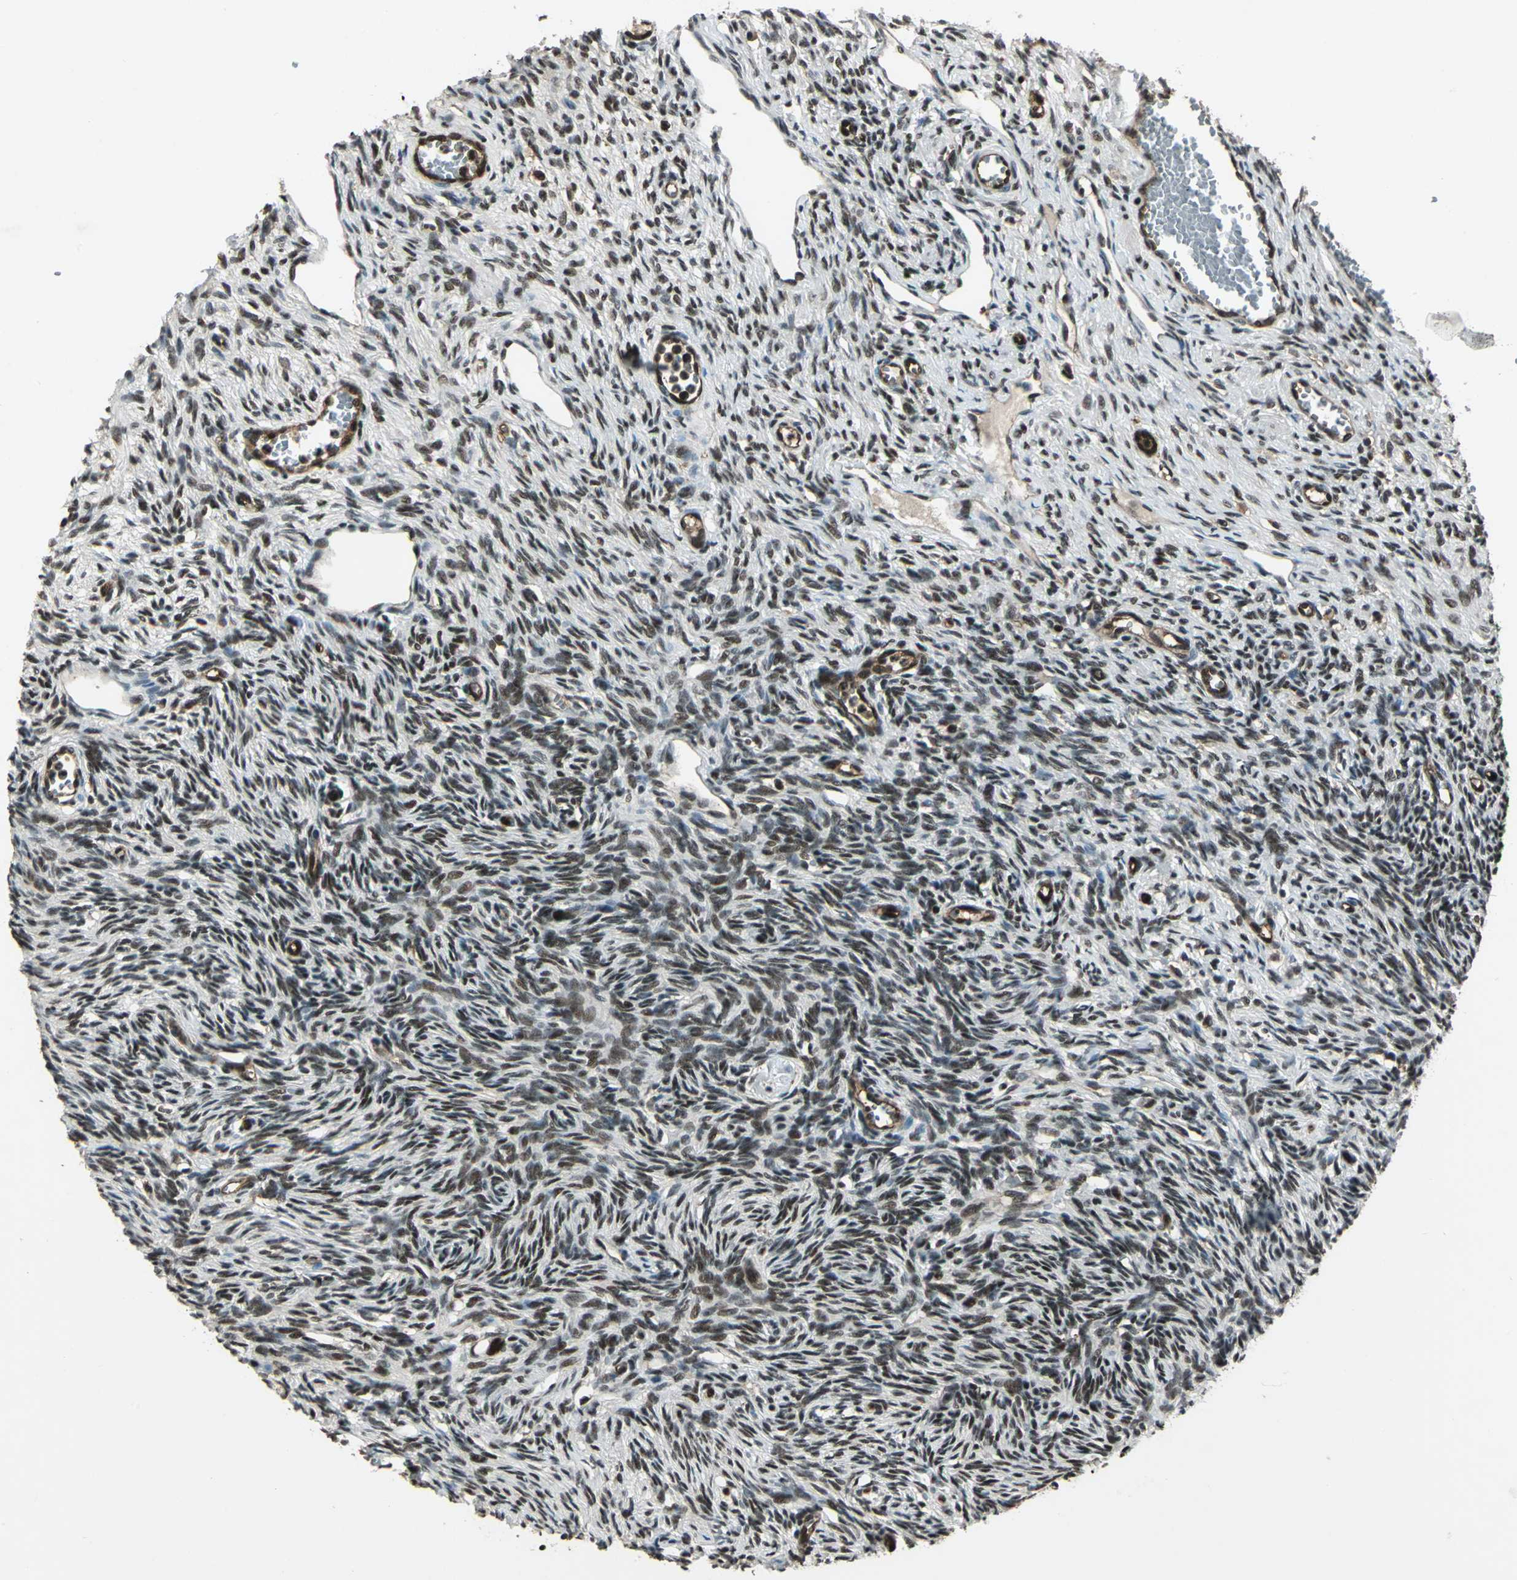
{"staining": {"intensity": "moderate", "quantity": ">75%", "location": "nuclear"}, "tissue": "ovary", "cell_type": "Ovarian stroma cells", "image_type": "normal", "snomed": [{"axis": "morphology", "description": "Normal tissue, NOS"}, {"axis": "topography", "description": "Ovary"}], "caption": "Protein analysis of benign ovary reveals moderate nuclear staining in about >75% of ovarian stroma cells.", "gene": "NR2C2", "patient": {"sex": "female", "age": 33}}